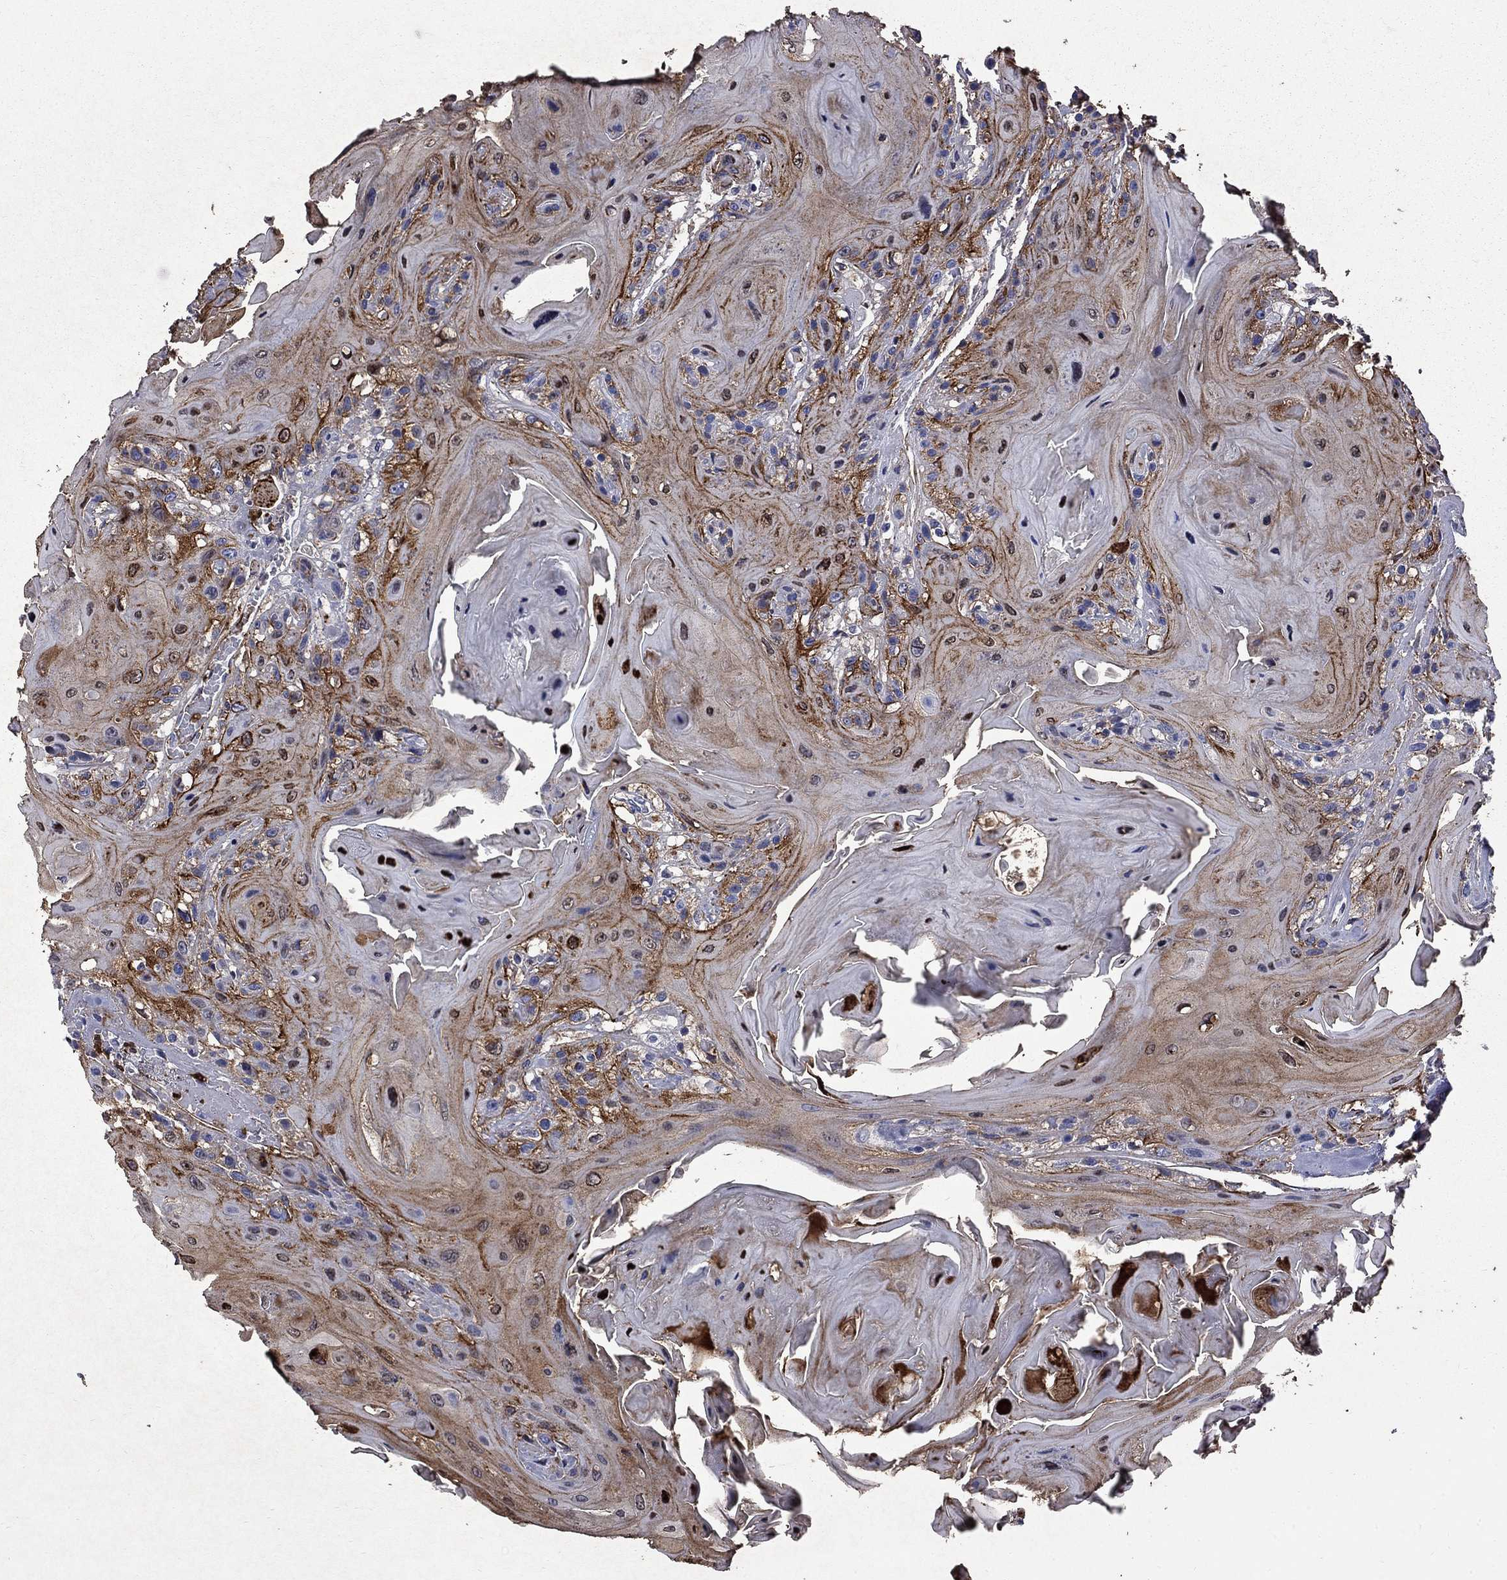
{"staining": {"intensity": "moderate", "quantity": "25%-75%", "location": "cytoplasmic/membranous"}, "tissue": "head and neck cancer", "cell_type": "Tumor cells", "image_type": "cancer", "snomed": [{"axis": "morphology", "description": "Squamous cell carcinoma, NOS"}, {"axis": "topography", "description": "Head-Neck"}], "caption": "Head and neck squamous cell carcinoma tissue displays moderate cytoplasmic/membranous positivity in about 25%-75% of tumor cells, visualized by immunohistochemistry.", "gene": "TRIM29", "patient": {"sex": "female", "age": 59}}